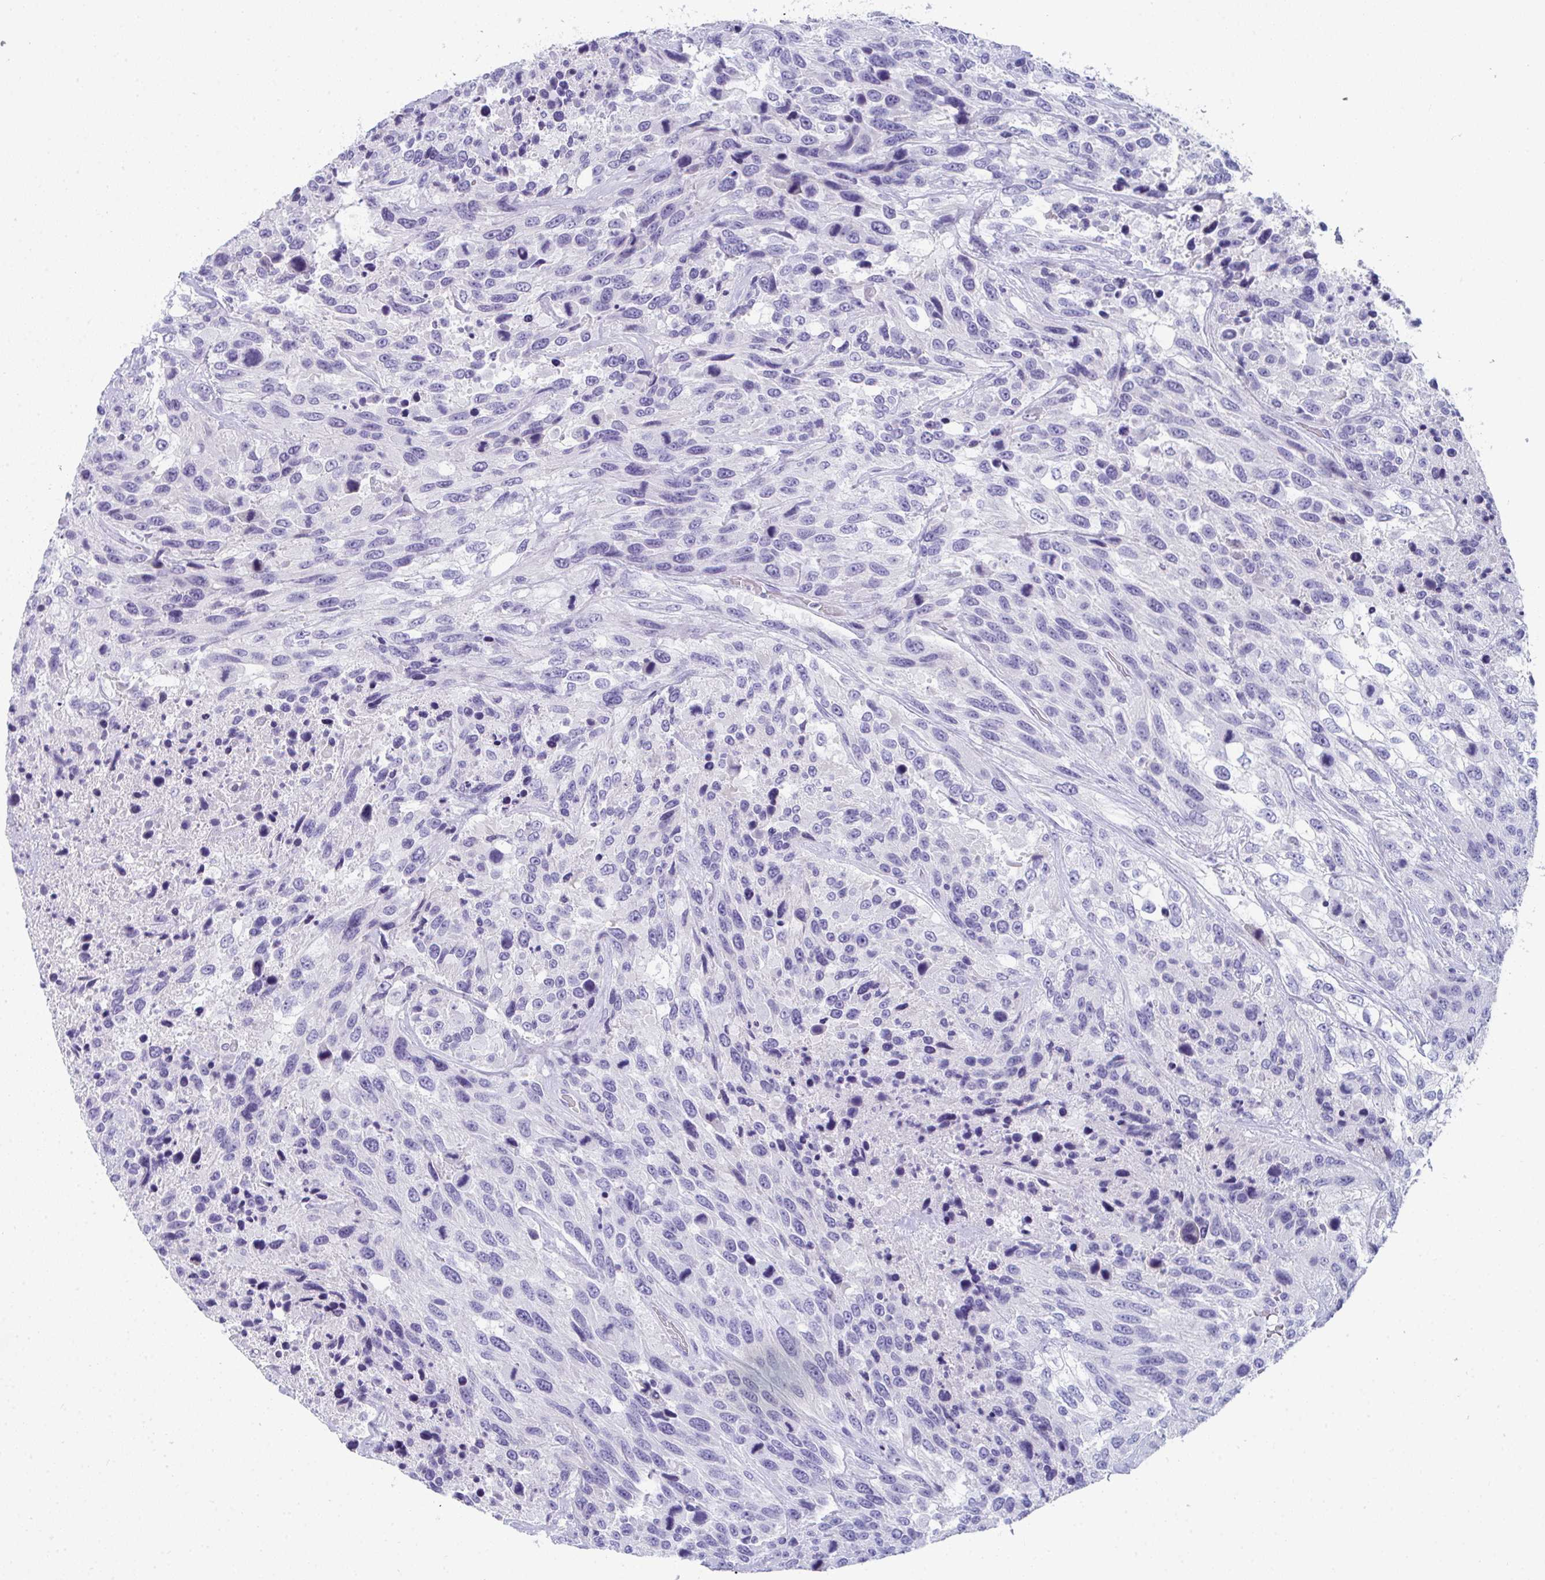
{"staining": {"intensity": "negative", "quantity": "none", "location": "none"}, "tissue": "urothelial cancer", "cell_type": "Tumor cells", "image_type": "cancer", "snomed": [{"axis": "morphology", "description": "Urothelial carcinoma, High grade"}, {"axis": "topography", "description": "Urinary bladder"}], "caption": "A photomicrograph of human urothelial cancer is negative for staining in tumor cells.", "gene": "TTC30B", "patient": {"sex": "female", "age": 70}}